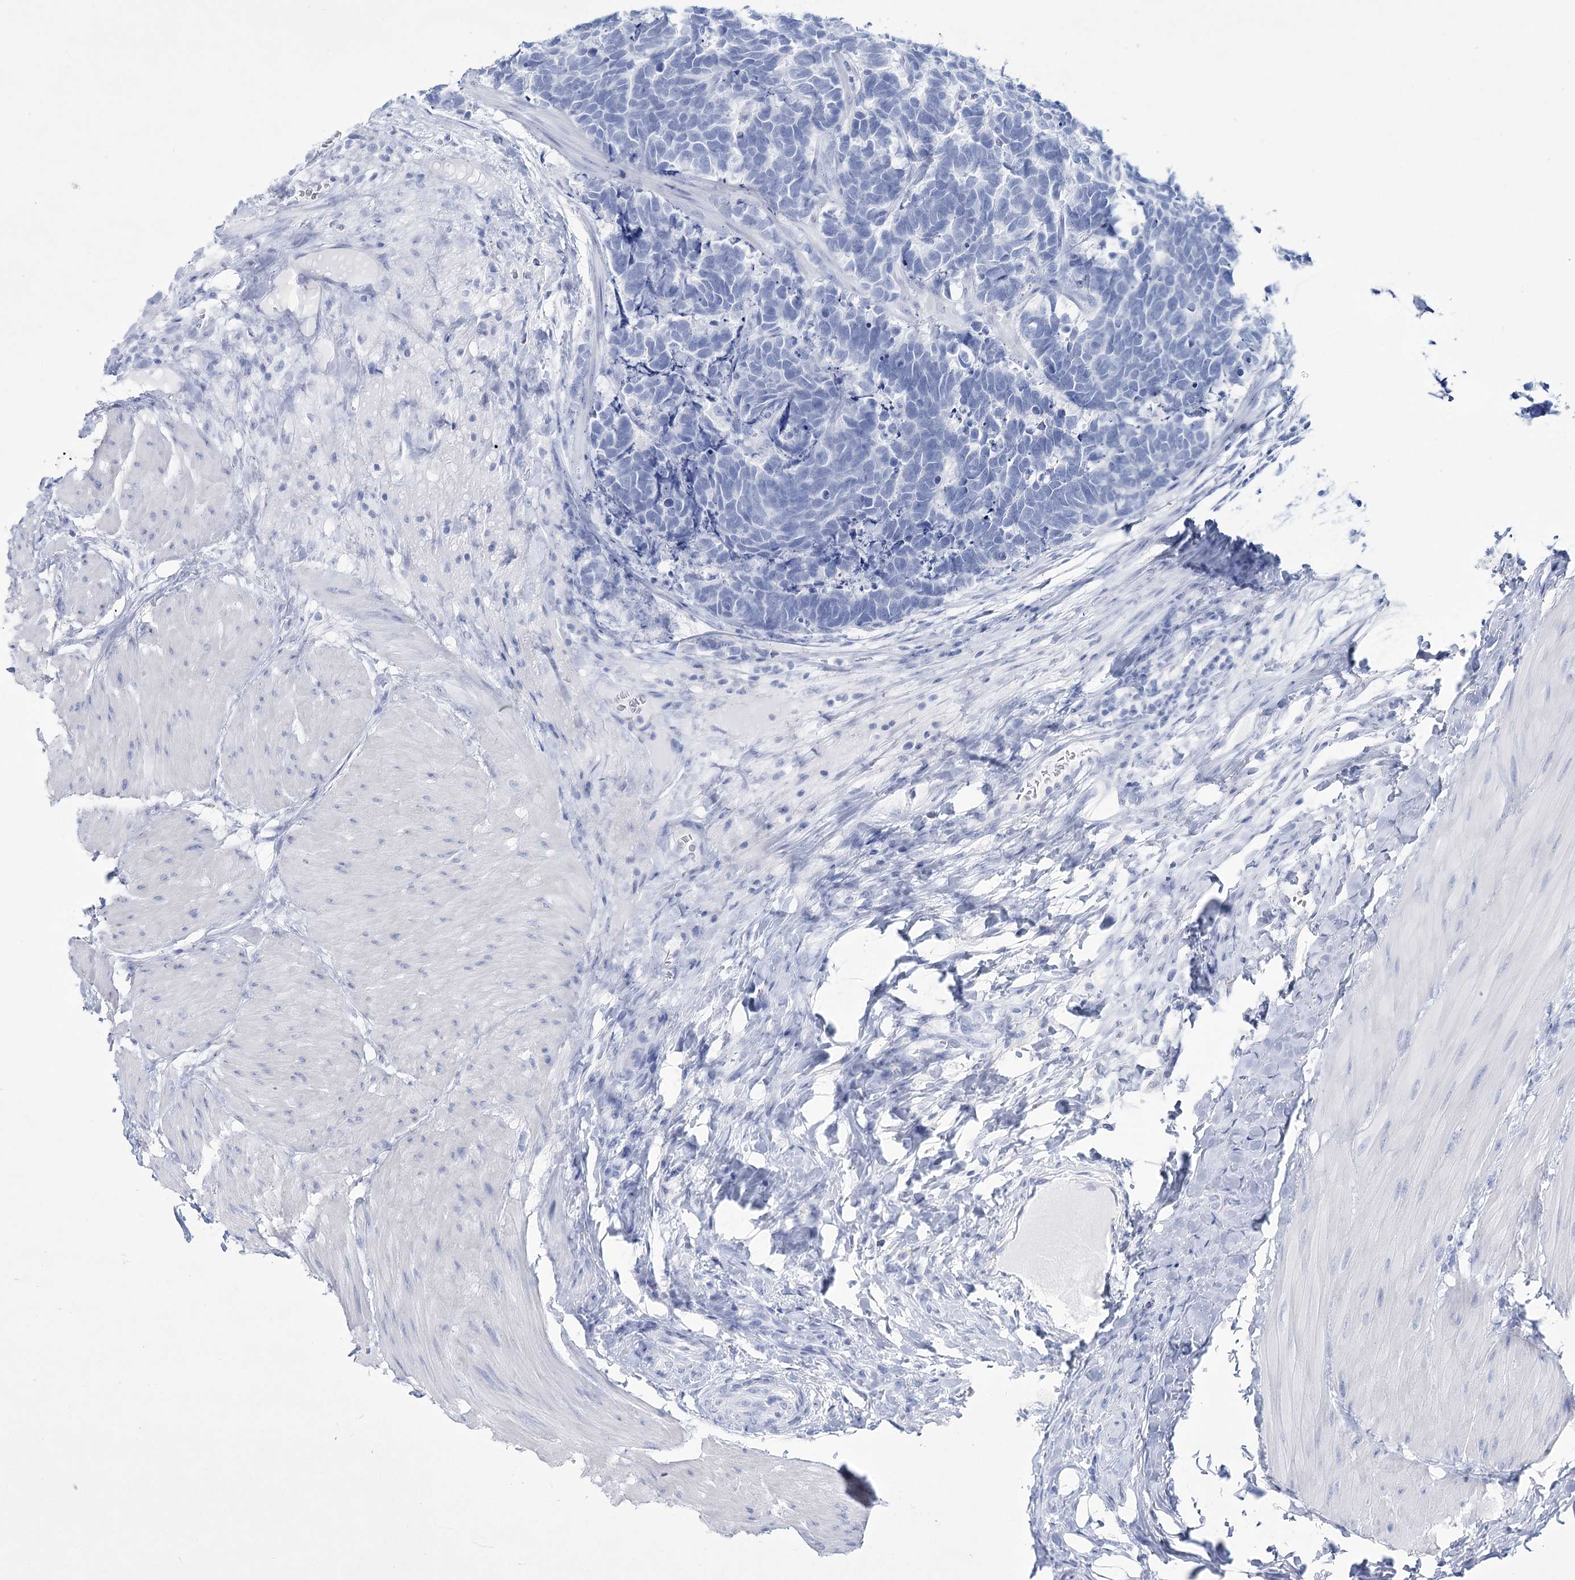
{"staining": {"intensity": "negative", "quantity": "none", "location": "none"}, "tissue": "carcinoid", "cell_type": "Tumor cells", "image_type": "cancer", "snomed": [{"axis": "morphology", "description": "Carcinoma, NOS"}, {"axis": "morphology", "description": "Carcinoid, malignant, NOS"}, {"axis": "topography", "description": "Urinary bladder"}], "caption": "IHC of human malignant carcinoid demonstrates no positivity in tumor cells.", "gene": "RNF186", "patient": {"sex": "male", "age": 57}}